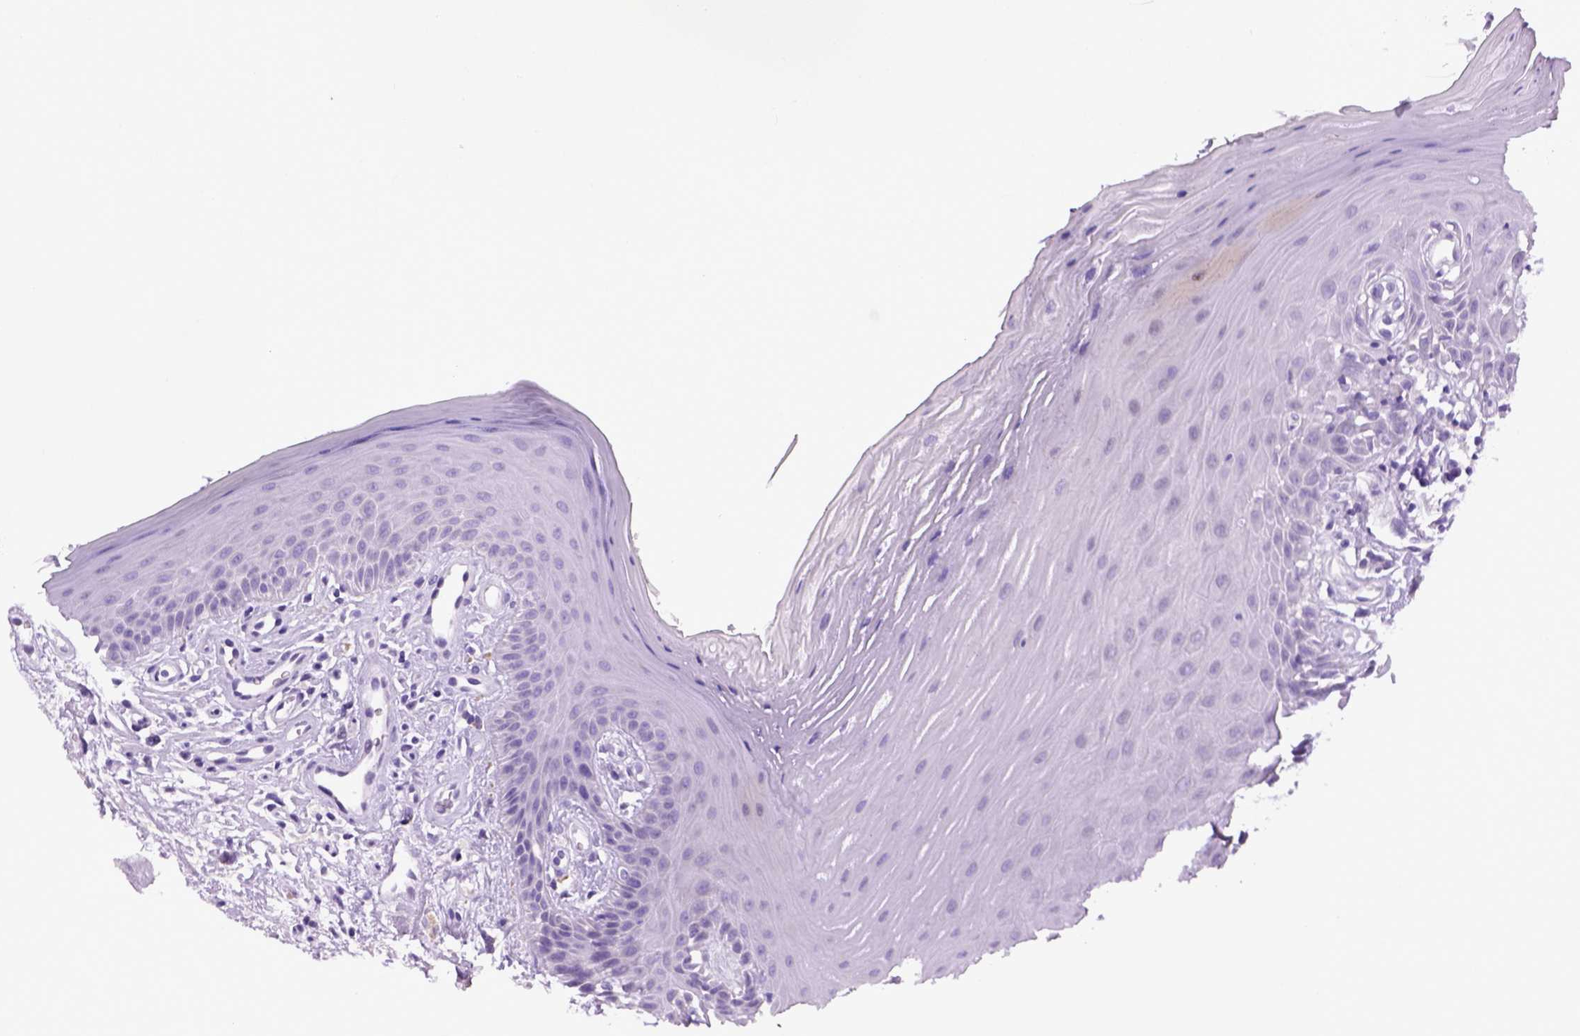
{"staining": {"intensity": "negative", "quantity": "none", "location": "none"}, "tissue": "oral mucosa", "cell_type": "Squamous epithelial cells", "image_type": "normal", "snomed": [{"axis": "morphology", "description": "Normal tissue, NOS"}, {"axis": "morphology", "description": "Normal morphology"}, {"axis": "topography", "description": "Oral tissue"}], "caption": "Immunohistochemistry (IHC) of normal human oral mucosa shows no staining in squamous epithelial cells.", "gene": "SGCG", "patient": {"sex": "female", "age": 76}}